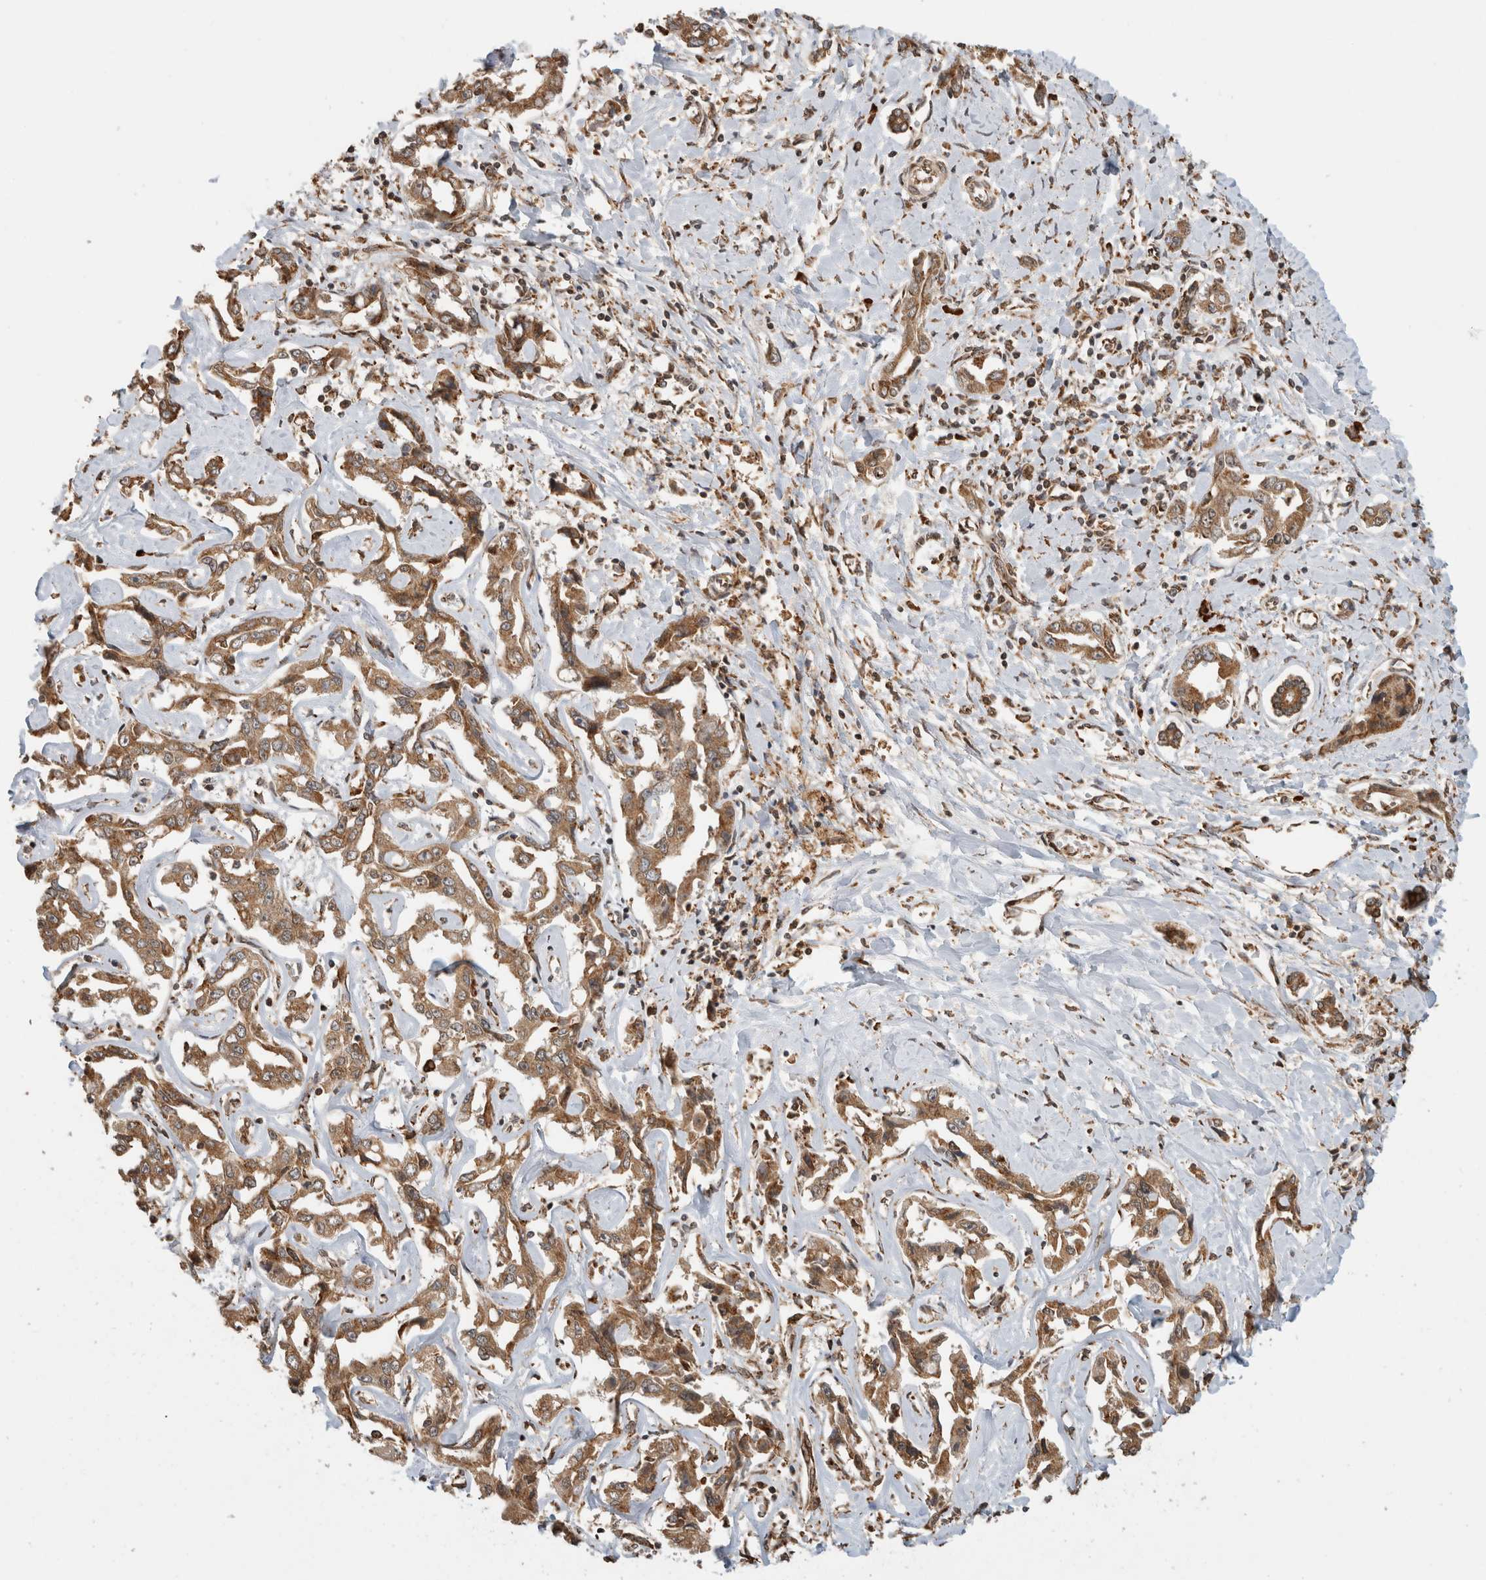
{"staining": {"intensity": "moderate", "quantity": ">75%", "location": "cytoplasmic/membranous"}, "tissue": "liver cancer", "cell_type": "Tumor cells", "image_type": "cancer", "snomed": [{"axis": "morphology", "description": "Cholangiocarcinoma"}, {"axis": "topography", "description": "Liver"}], "caption": "There is medium levels of moderate cytoplasmic/membranous positivity in tumor cells of liver cancer (cholangiocarcinoma), as demonstrated by immunohistochemical staining (brown color).", "gene": "MS4A7", "patient": {"sex": "male", "age": 59}}